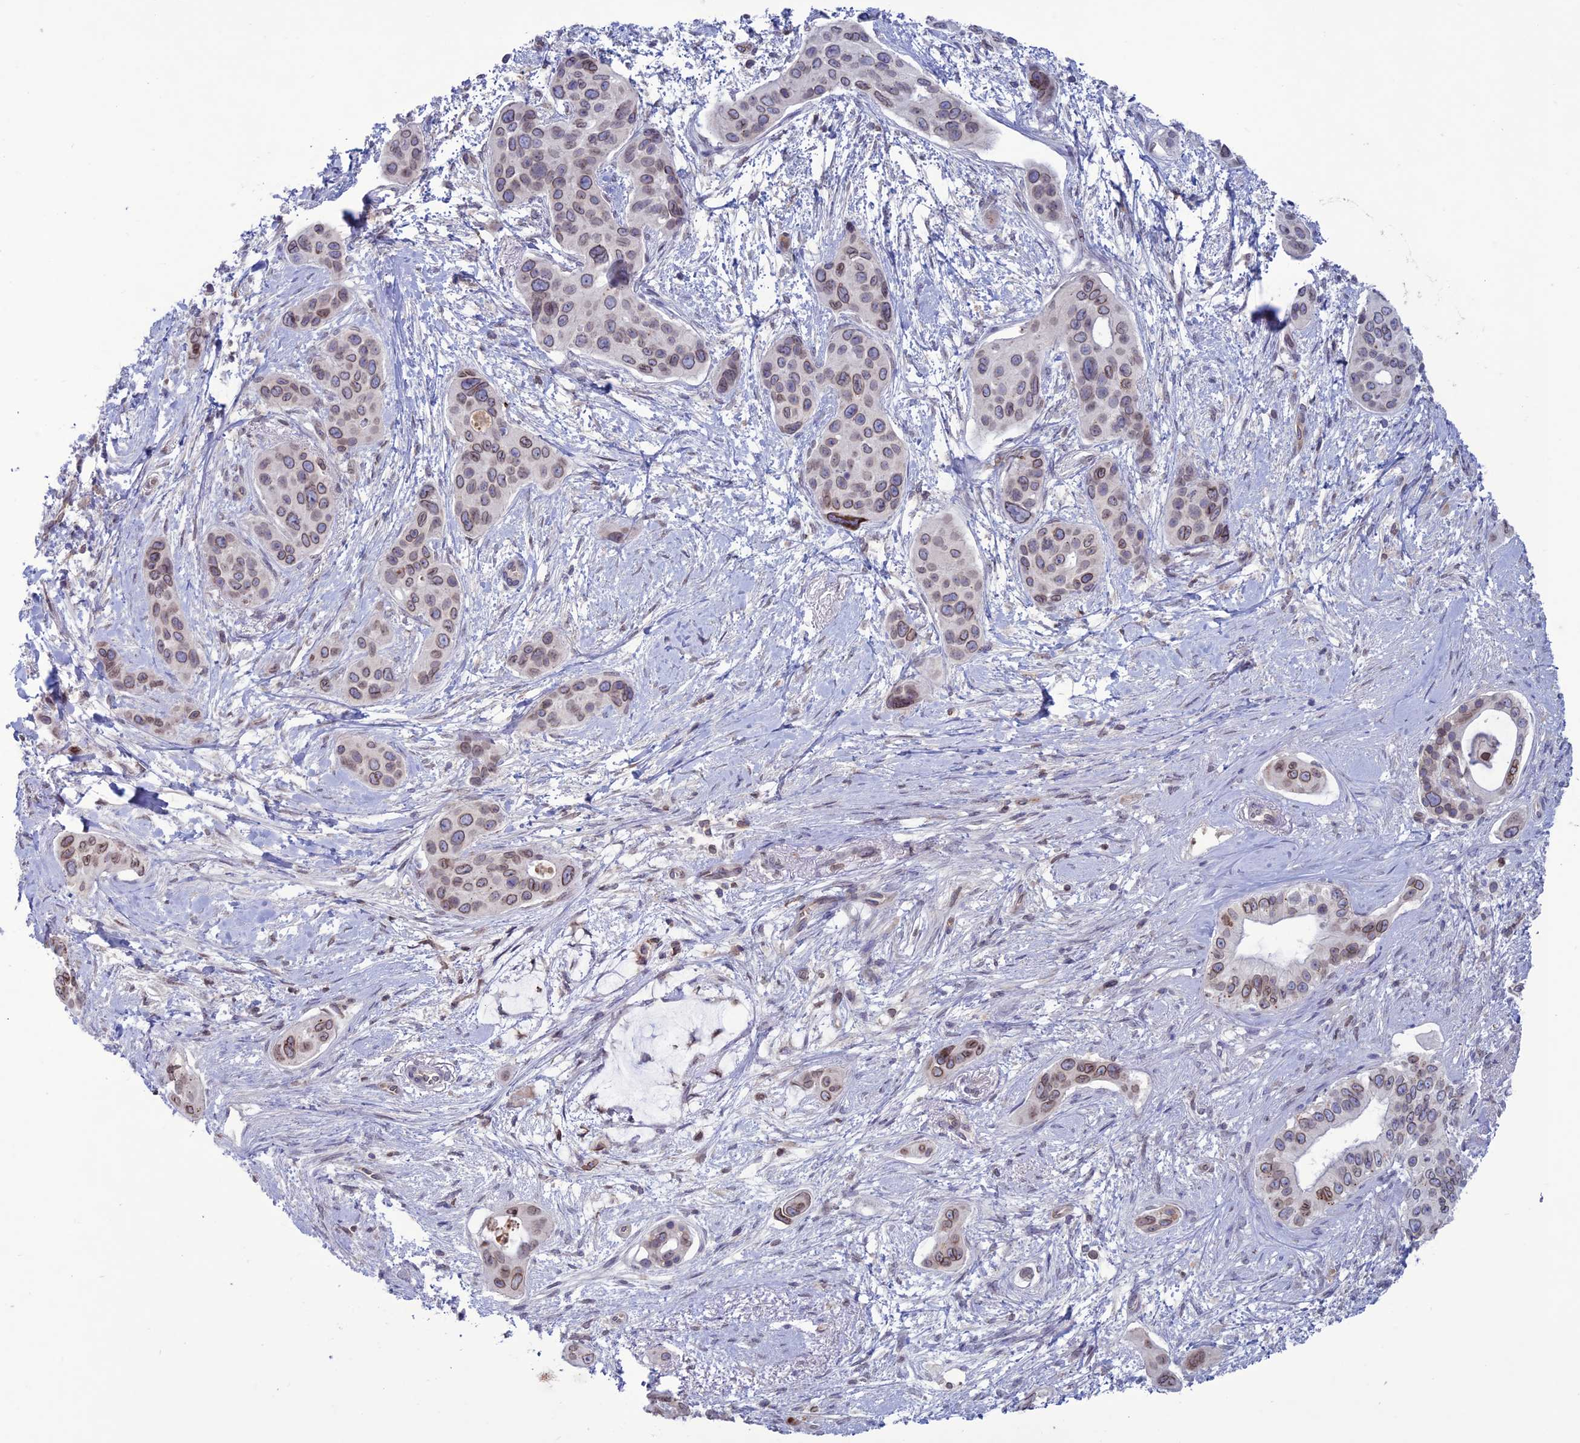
{"staining": {"intensity": "moderate", "quantity": ">75%", "location": "cytoplasmic/membranous,nuclear"}, "tissue": "pancreatic cancer", "cell_type": "Tumor cells", "image_type": "cancer", "snomed": [{"axis": "morphology", "description": "Adenocarcinoma, NOS"}, {"axis": "topography", "description": "Pancreas"}], "caption": "DAB immunohistochemical staining of human pancreatic cancer reveals moderate cytoplasmic/membranous and nuclear protein staining in about >75% of tumor cells.", "gene": "WDR46", "patient": {"sex": "male", "age": 72}}